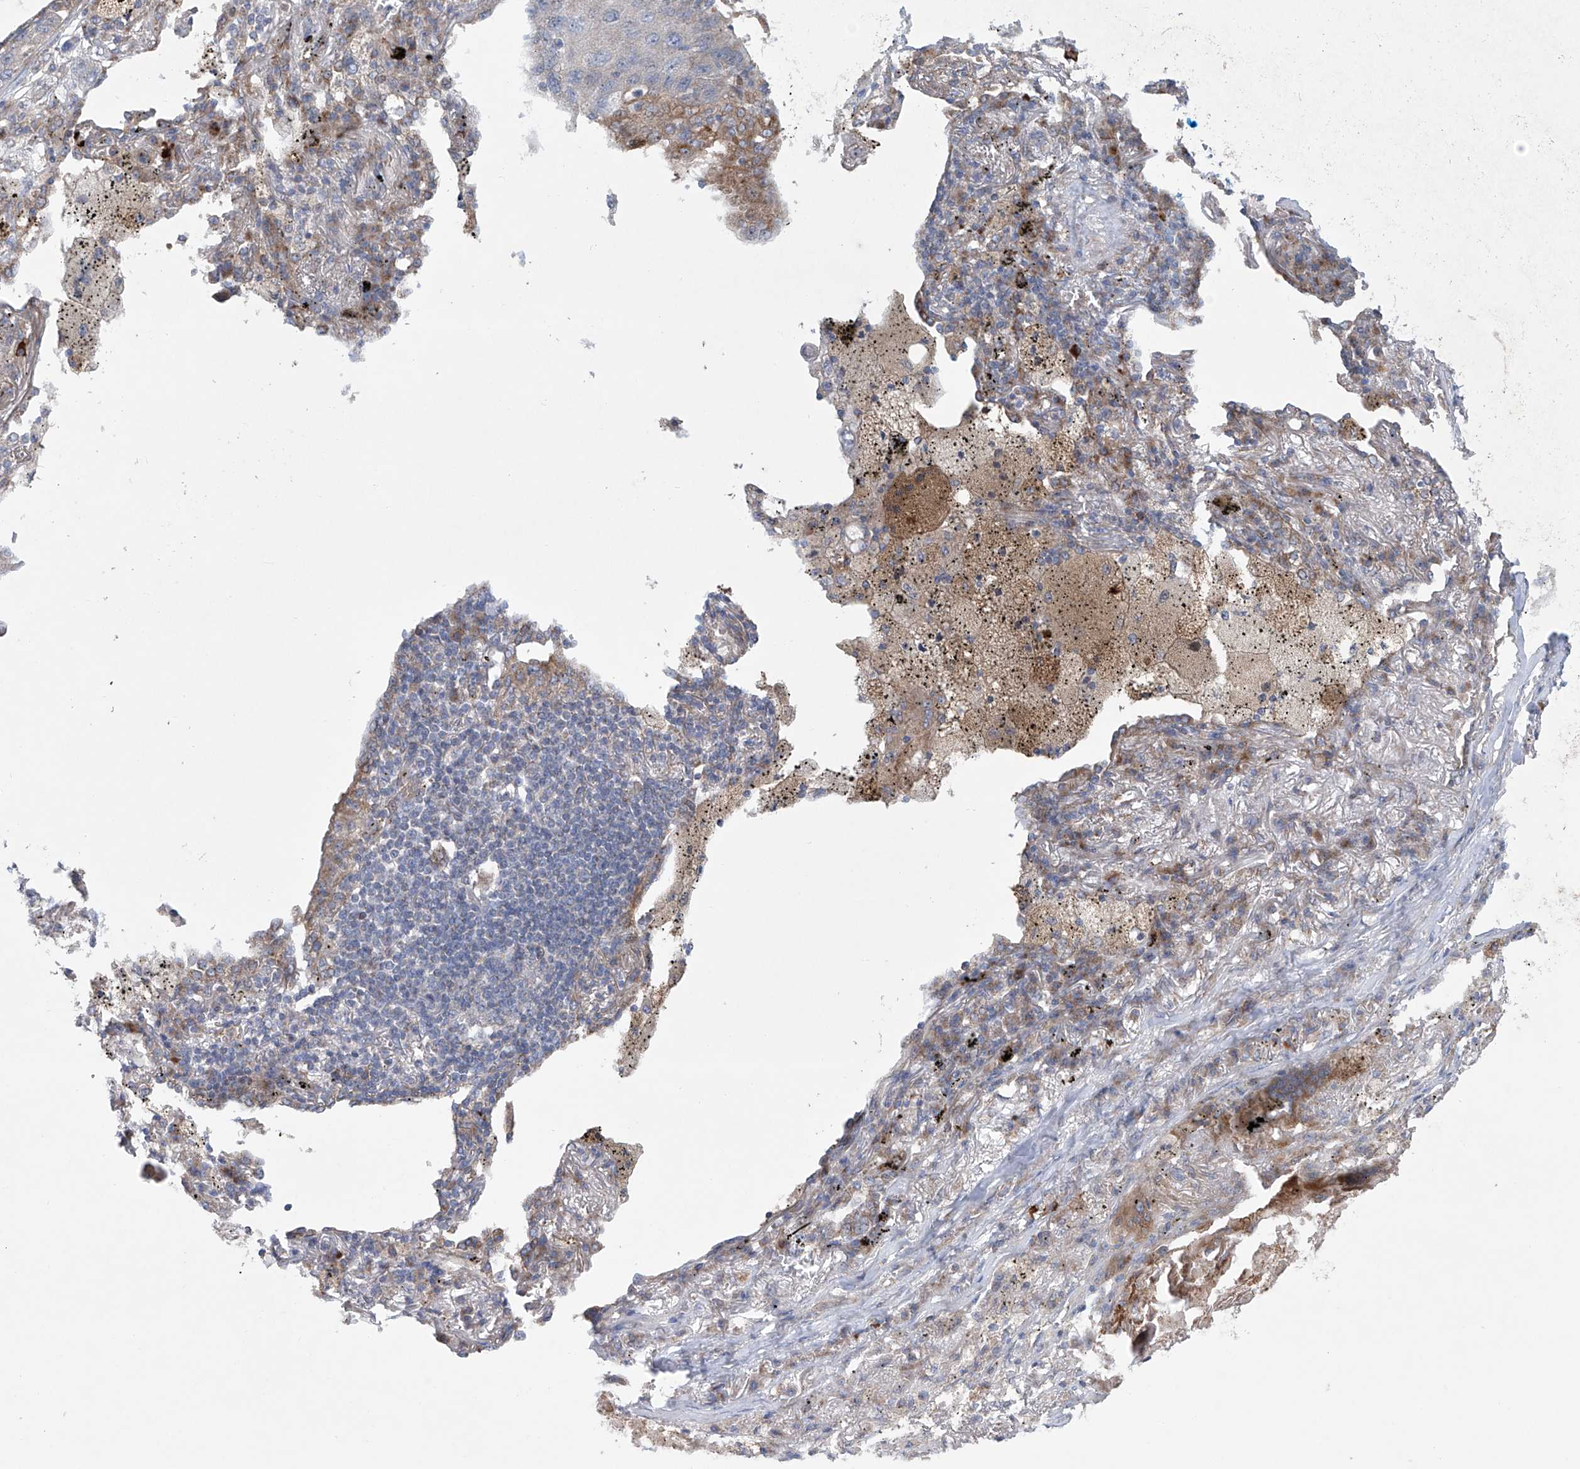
{"staining": {"intensity": "negative", "quantity": "none", "location": "none"}, "tissue": "lung cancer", "cell_type": "Tumor cells", "image_type": "cancer", "snomed": [{"axis": "morphology", "description": "Squamous cell carcinoma, NOS"}, {"axis": "topography", "description": "Lung"}], "caption": "A high-resolution image shows IHC staining of lung cancer, which demonstrates no significant staining in tumor cells. (Brightfield microscopy of DAB (3,3'-diaminobenzidine) immunohistochemistry at high magnification).", "gene": "KLC4", "patient": {"sex": "female", "age": 63}}